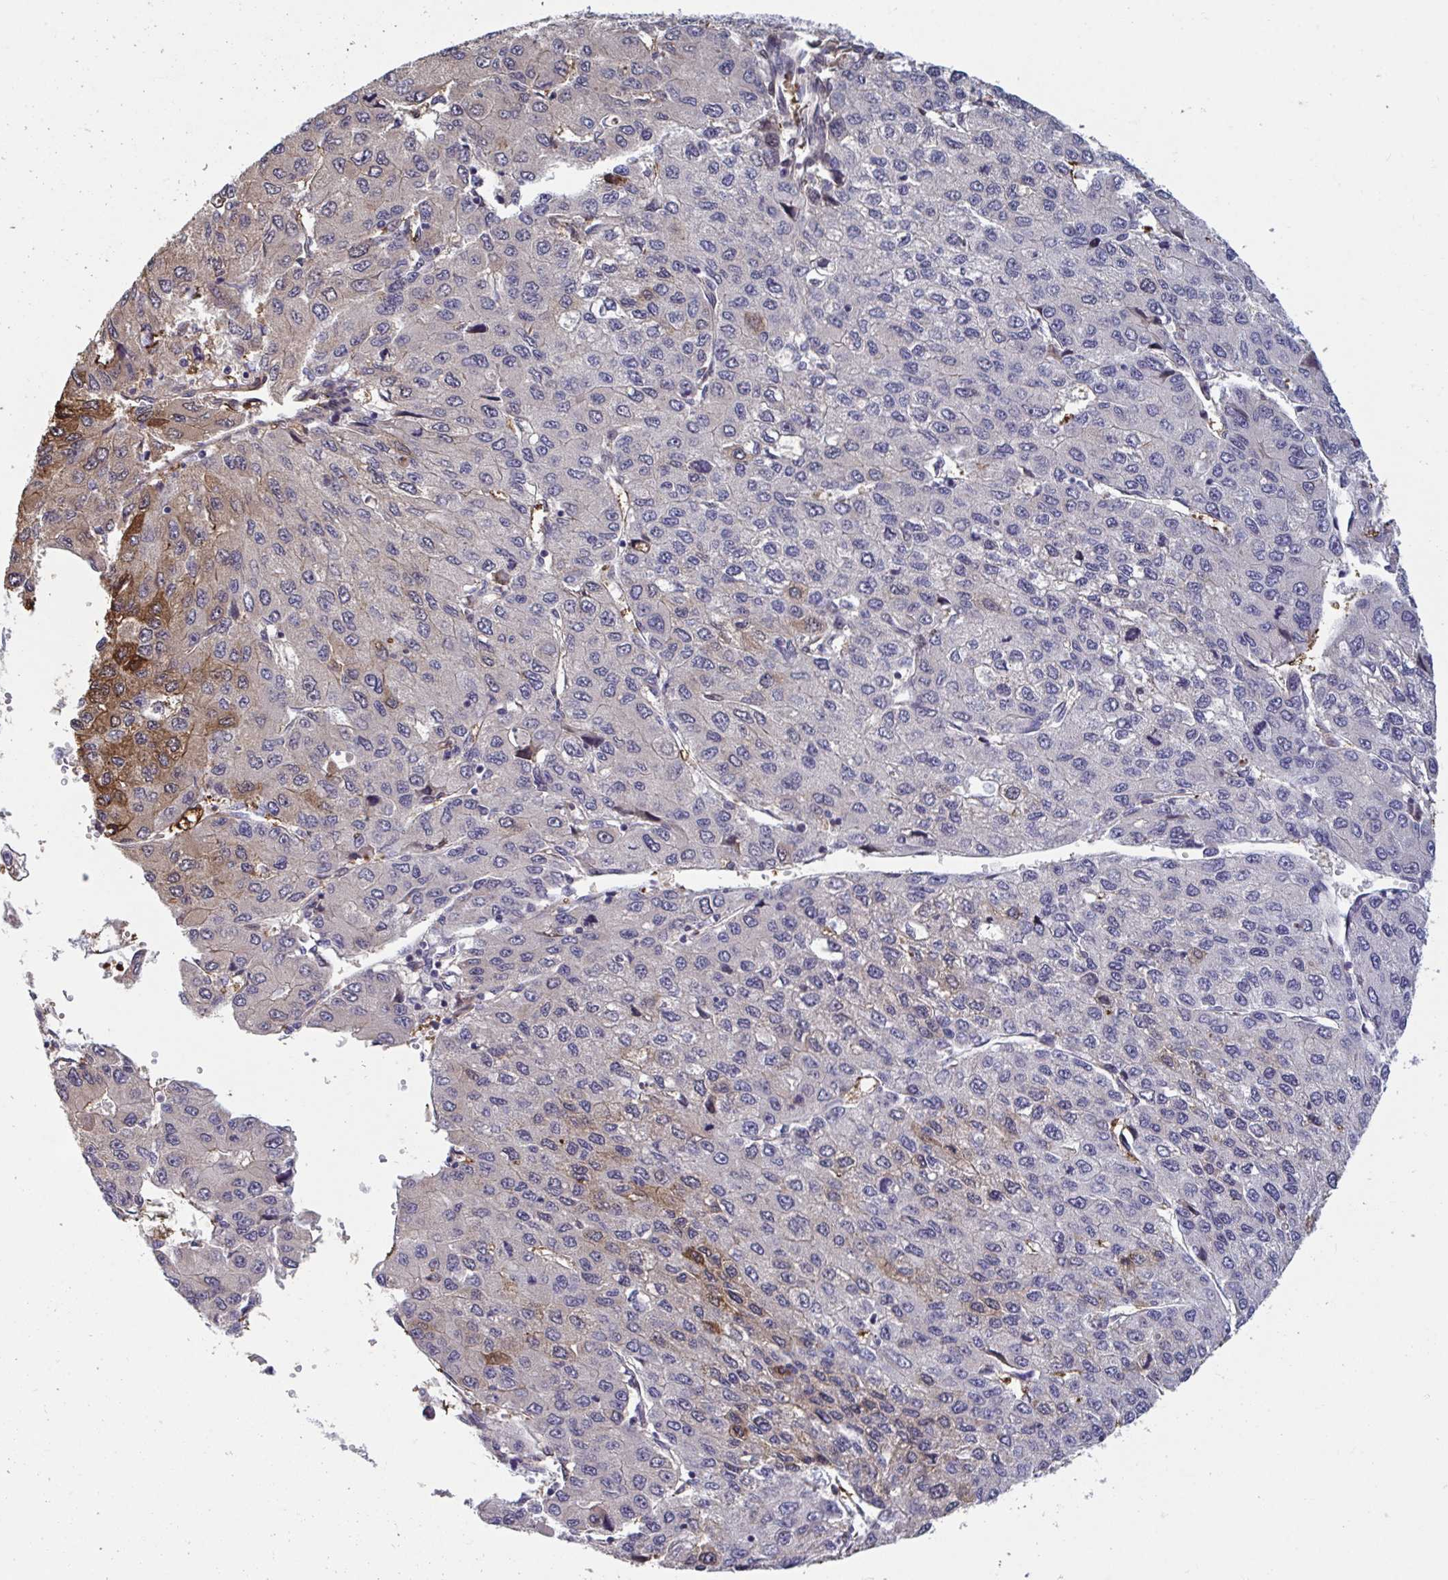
{"staining": {"intensity": "moderate", "quantity": "<25%", "location": "cytoplasmic/membranous"}, "tissue": "liver cancer", "cell_type": "Tumor cells", "image_type": "cancer", "snomed": [{"axis": "morphology", "description": "Carcinoma, Hepatocellular, NOS"}, {"axis": "topography", "description": "Liver"}], "caption": "Human liver hepatocellular carcinoma stained for a protein (brown) exhibits moderate cytoplasmic/membranous positive positivity in approximately <25% of tumor cells.", "gene": "PELI2", "patient": {"sex": "female", "age": 66}}